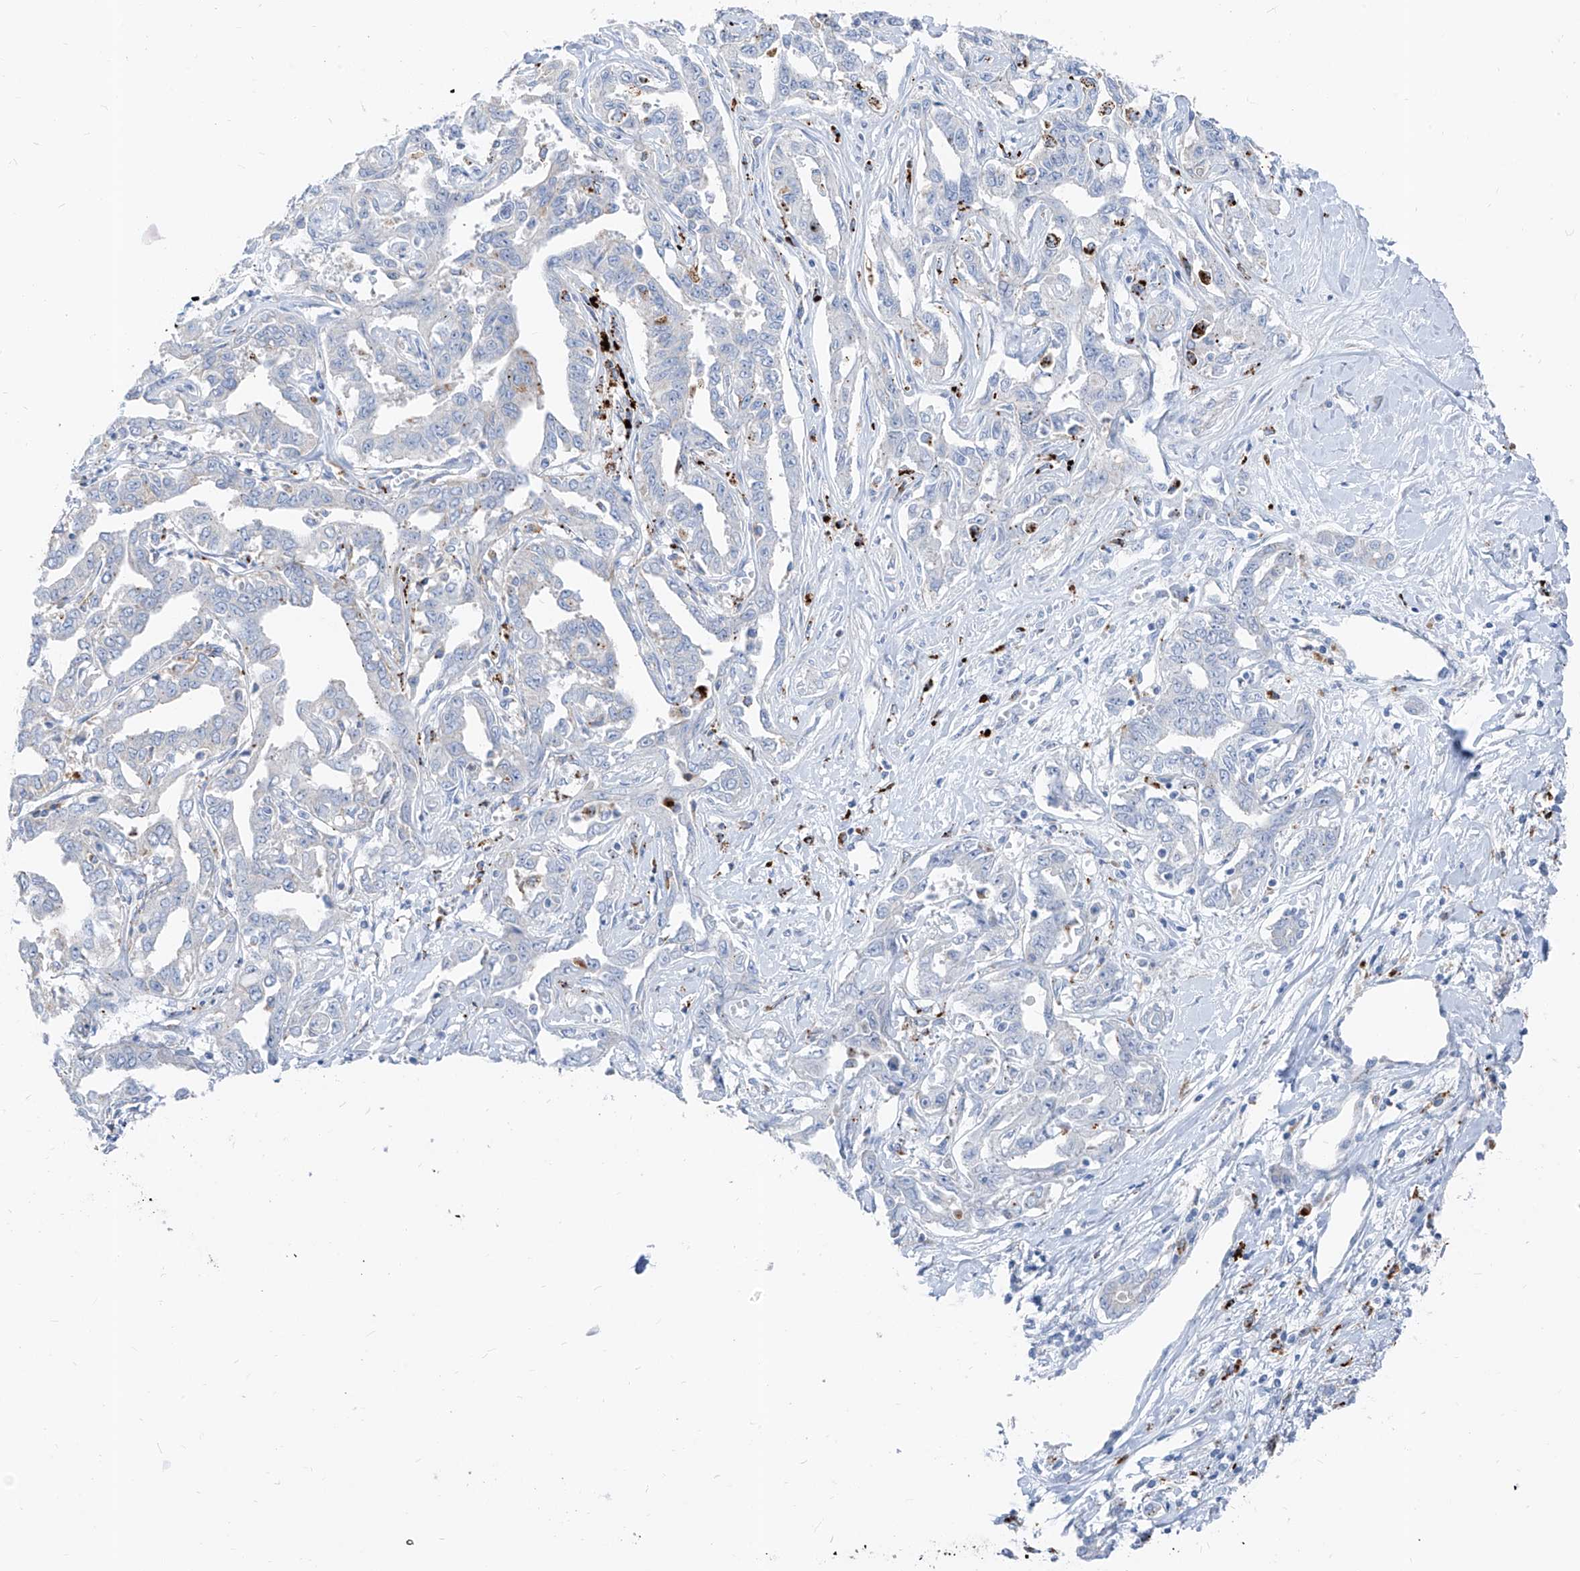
{"staining": {"intensity": "negative", "quantity": "none", "location": "none"}, "tissue": "liver cancer", "cell_type": "Tumor cells", "image_type": "cancer", "snomed": [{"axis": "morphology", "description": "Cholangiocarcinoma"}, {"axis": "topography", "description": "Liver"}], "caption": "An IHC photomicrograph of liver cancer (cholangiocarcinoma) is shown. There is no staining in tumor cells of liver cancer (cholangiocarcinoma).", "gene": "GPR137C", "patient": {"sex": "male", "age": 59}}